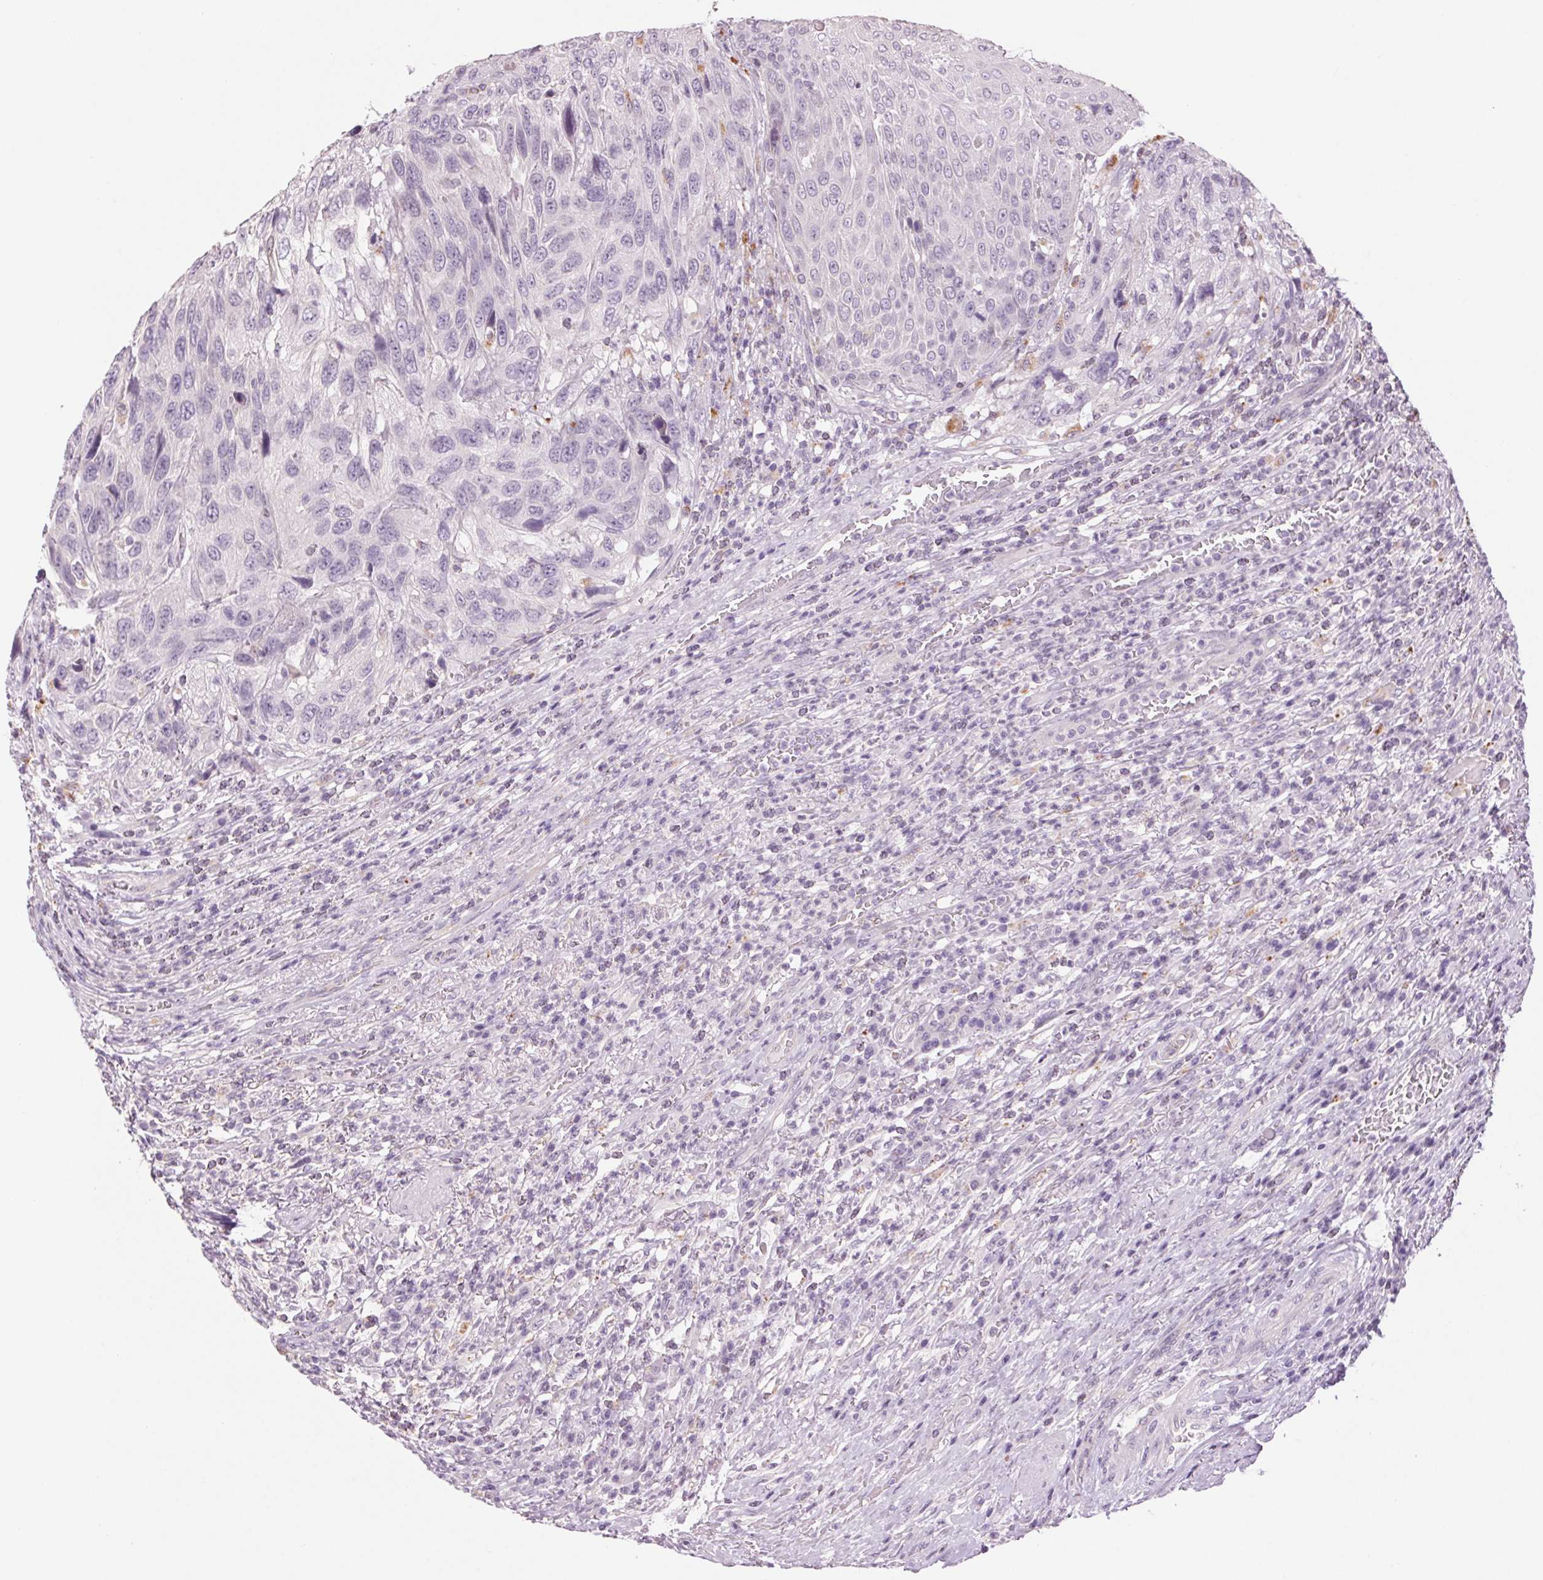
{"staining": {"intensity": "negative", "quantity": "none", "location": "none"}, "tissue": "urothelial cancer", "cell_type": "Tumor cells", "image_type": "cancer", "snomed": [{"axis": "morphology", "description": "Urothelial carcinoma, High grade"}, {"axis": "topography", "description": "Urinary bladder"}], "caption": "Immunohistochemical staining of human high-grade urothelial carcinoma displays no significant positivity in tumor cells.", "gene": "MPO", "patient": {"sex": "female", "age": 70}}